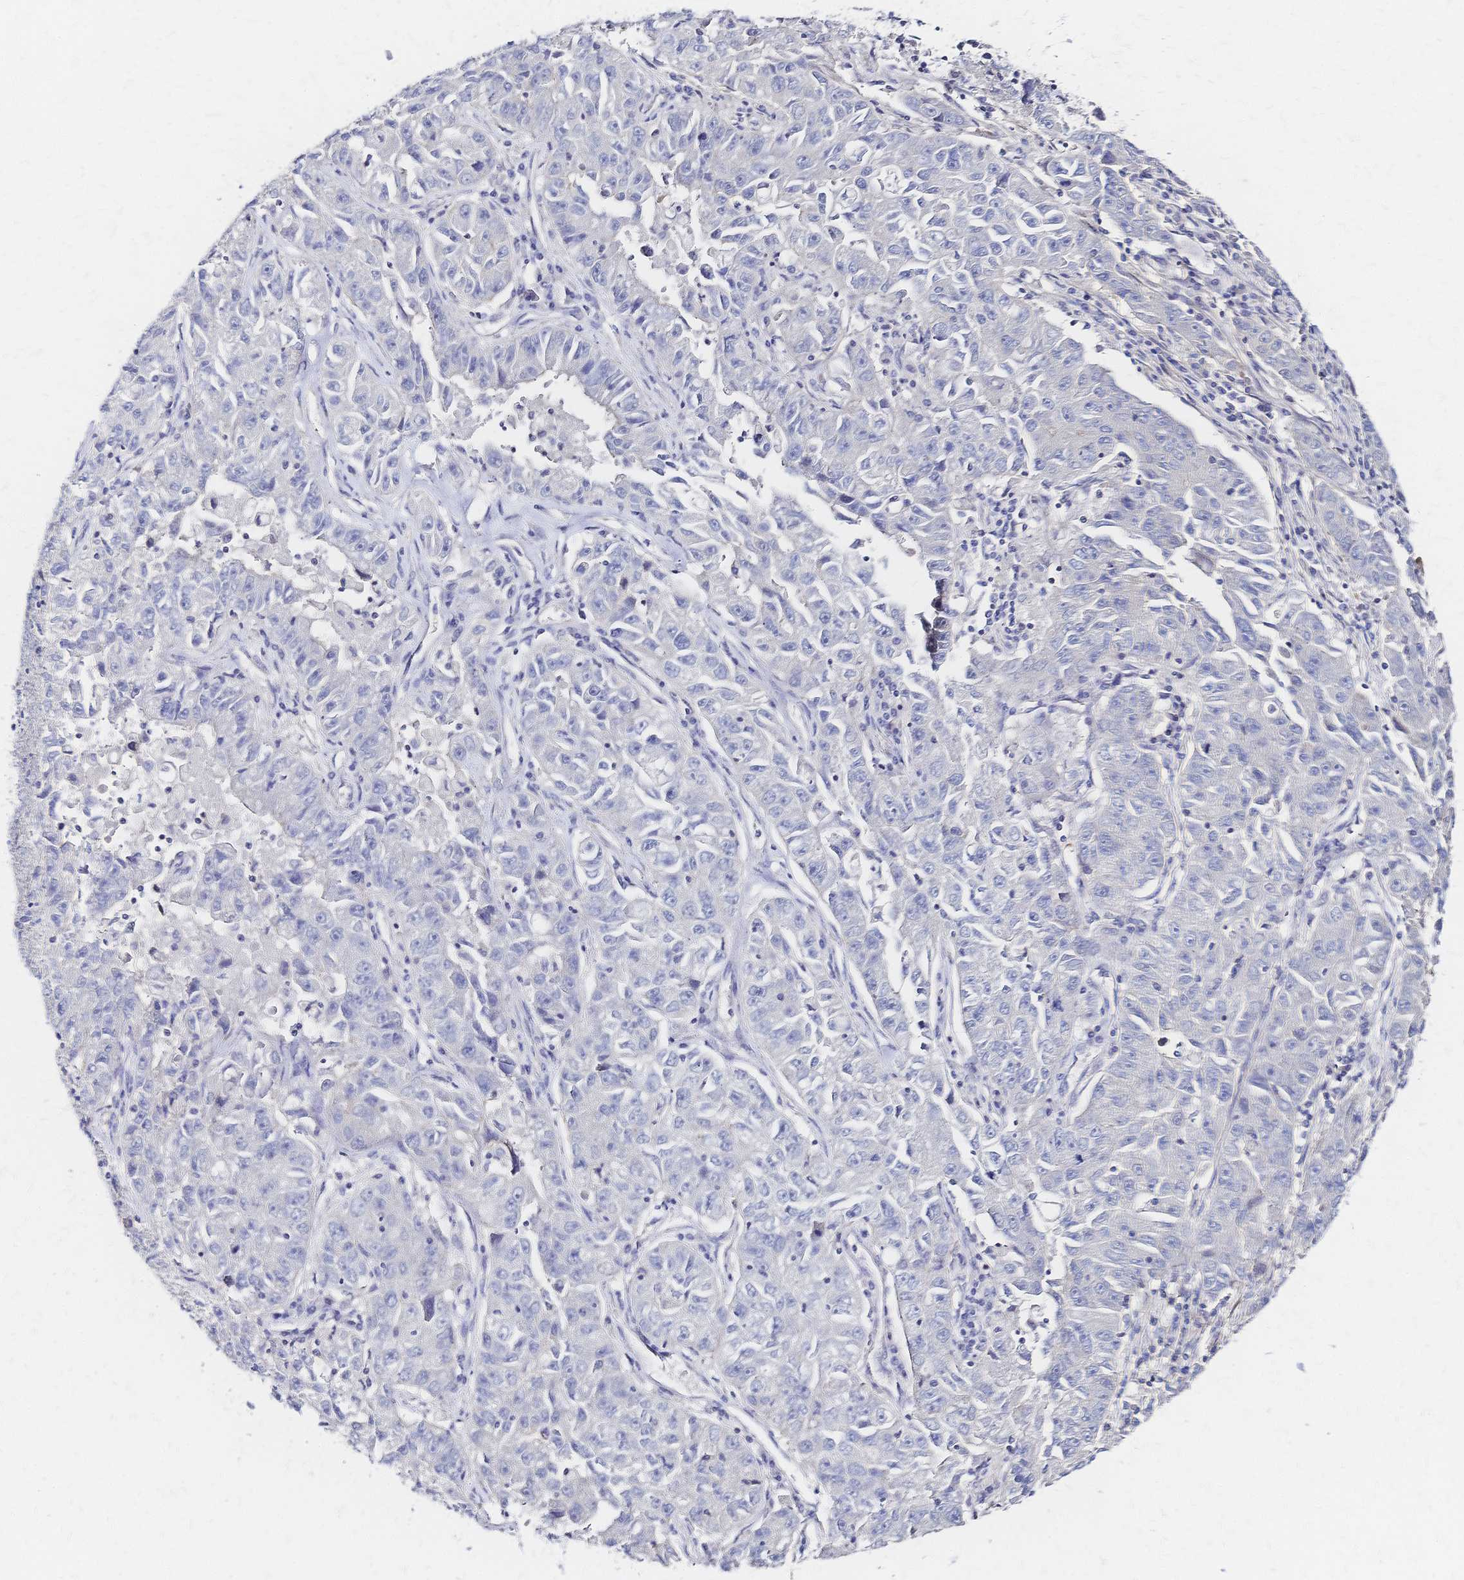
{"staining": {"intensity": "negative", "quantity": "none", "location": "none"}, "tissue": "lung cancer", "cell_type": "Tumor cells", "image_type": "cancer", "snomed": [{"axis": "morphology", "description": "Normal morphology"}, {"axis": "morphology", "description": "Adenocarcinoma, NOS"}, {"axis": "topography", "description": "Lymph node"}, {"axis": "topography", "description": "Lung"}], "caption": "Immunohistochemistry photomicrograph of neoplastic tissue: human adenocarcinoma (lung) stained with DAB exhibits no significant protein positivity in tumor cells.", "gene": "SLC5A1", "patient": {"sex": "female", "age": 57}}